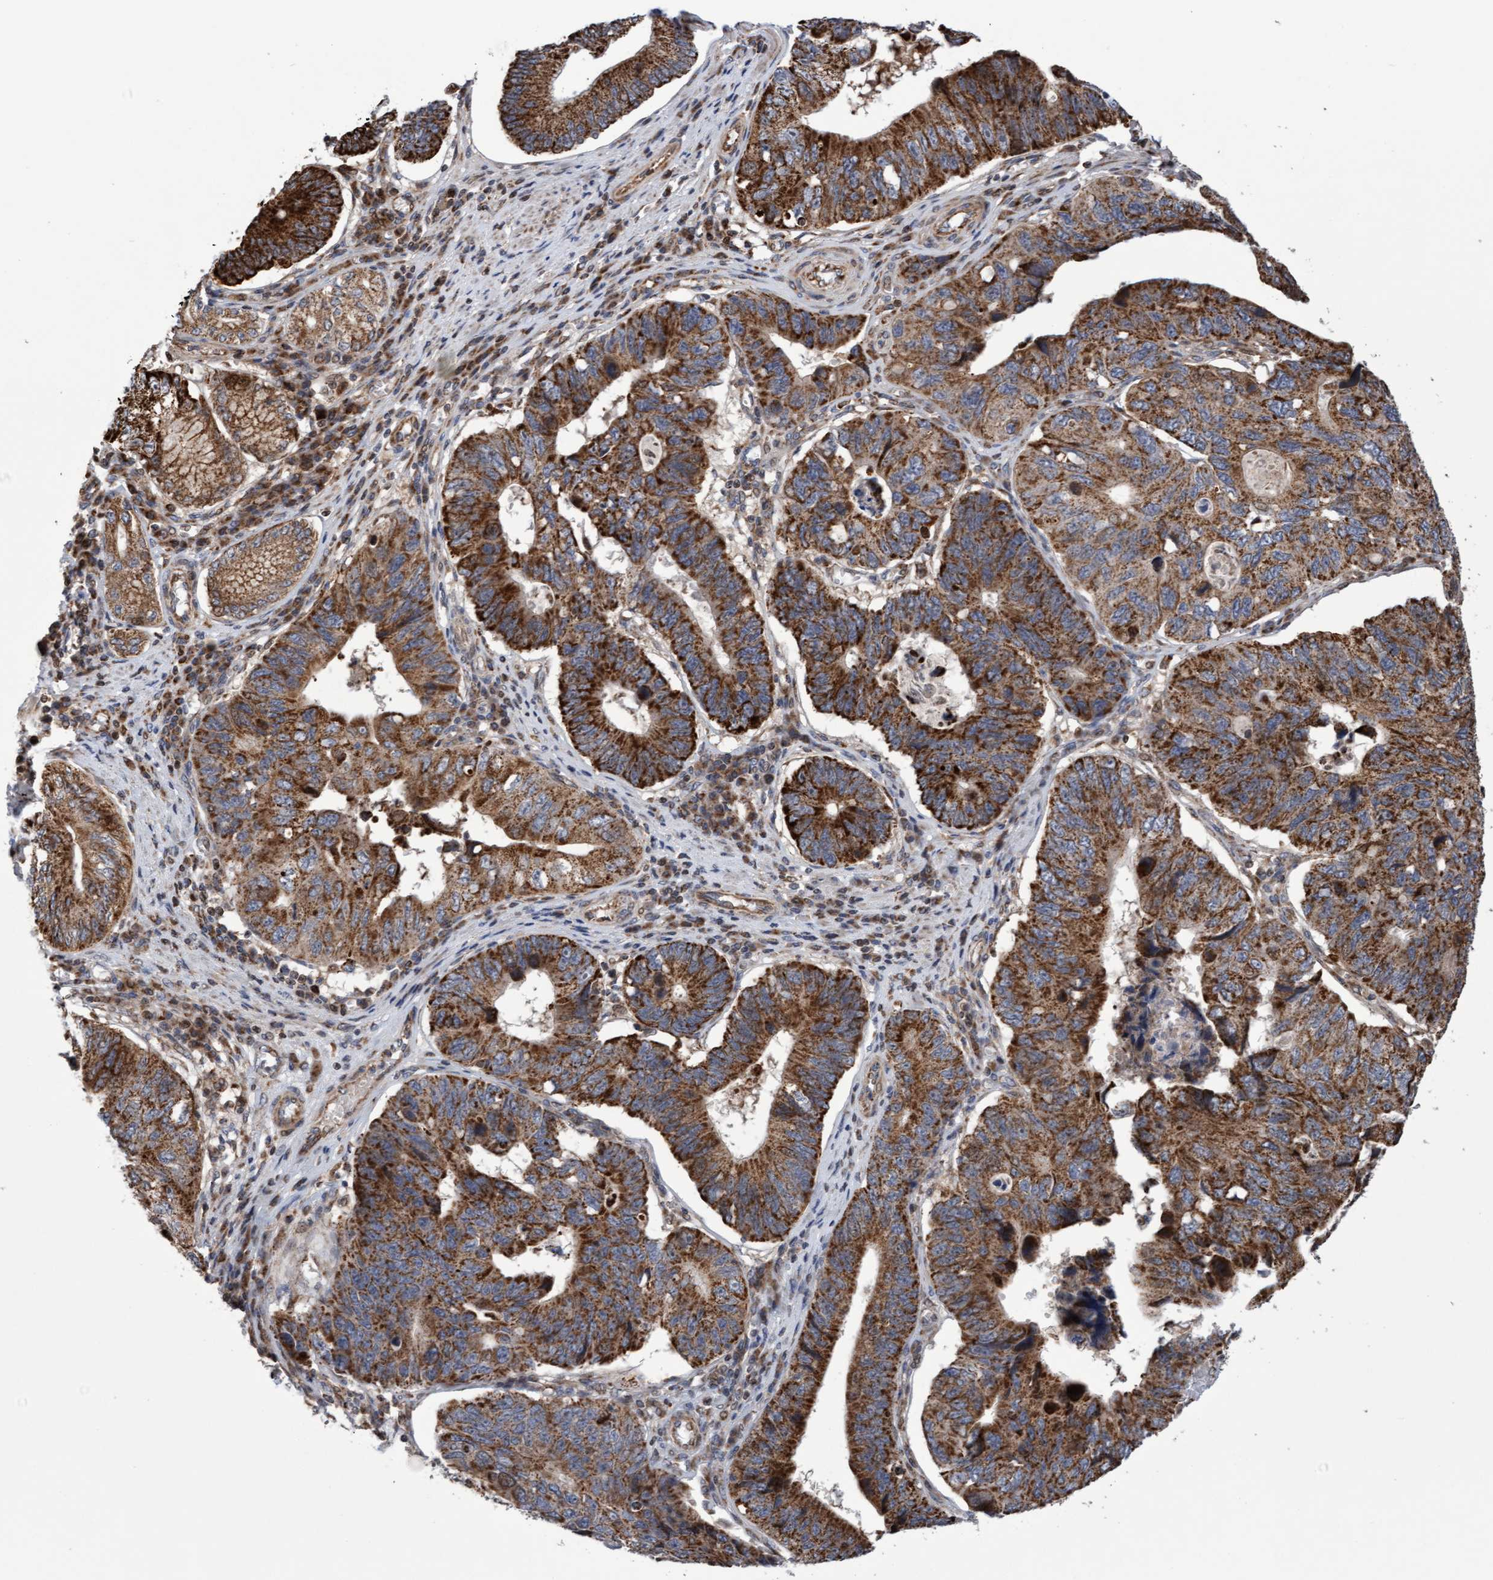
{"staining": {"intensity": "strong", "quantity": ">75%", "location": "cytoplasmic/membranous"}, "tissue": "stomach cancer", "cell_type": "Tumor cells", "image_type": "cancer", "snomed": [{"axis": "morphology", "description": "Adenocarcinoma, NOS"}, {"axis": "topography", "description": "Stomach"}], "caption": "A micrograph of stomach adenocarcinoma stained for a protein demonstrates strong cytoplasmic/membranous brown staining in tumor cells.", "gene": "PECR", "patient": {"sex": "male", "age": 59}}